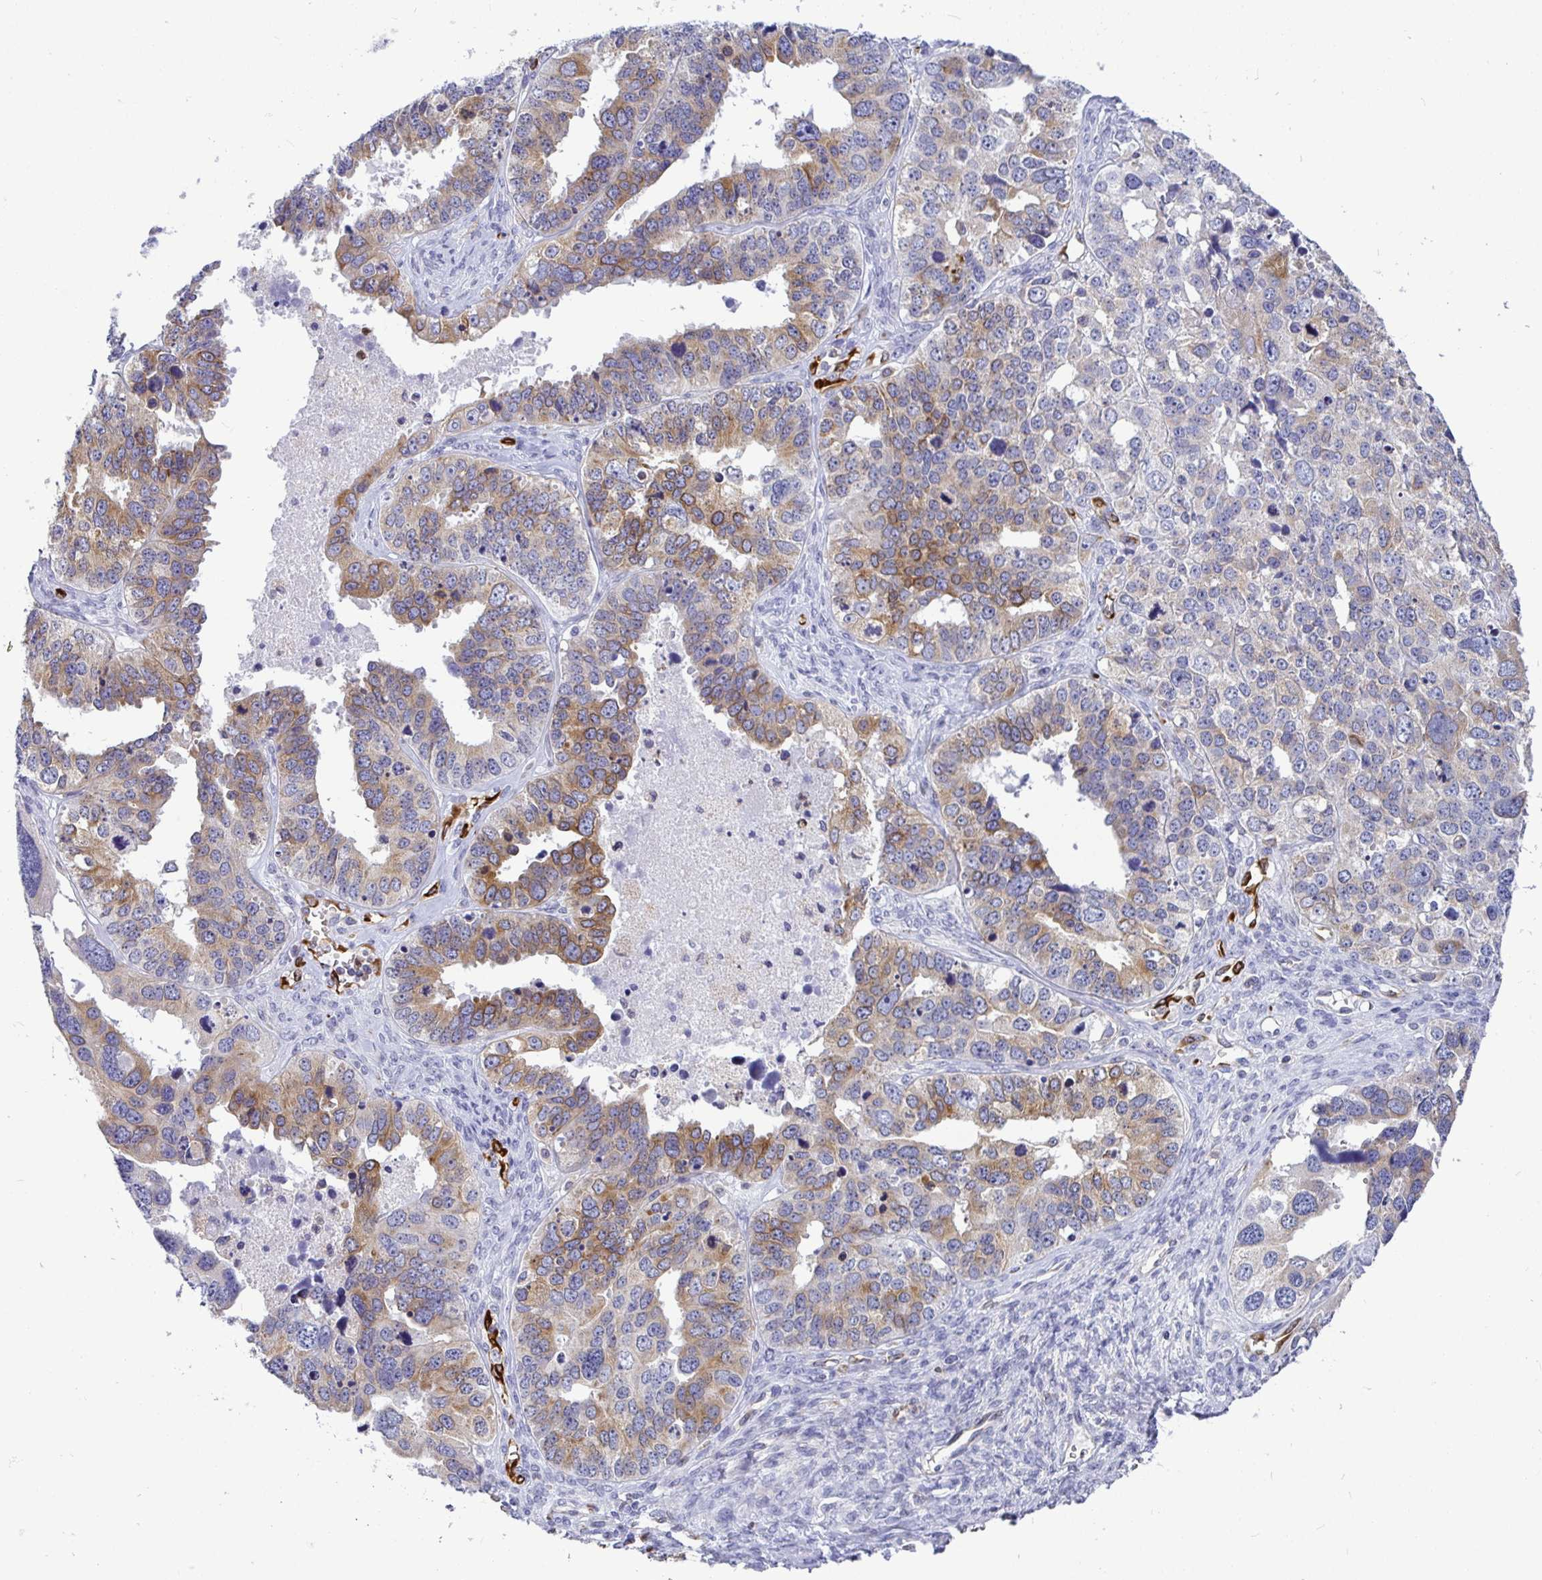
{"staining": {"intensity": "weak", "quantity": "25%-75%", "location": "cytoplasmic/membranous"}, "tissue": "ovarian cancer", "cell_type": "Tumor cells", "image_type": "cancer", "snomed": [{"axis": "morphology", "description": "Cystadenocarcinoma, serous, NOS"}, {"axis": "topography", "description": "Ovary"}], "caption": "A photomicrograph of human ovarian cancer stained for a protein exhibits weak cytoplasmic/membranous brown staining in tumor cells.", "gene": "TP53I11", "patient": {"sex": "female", "age": 76}}